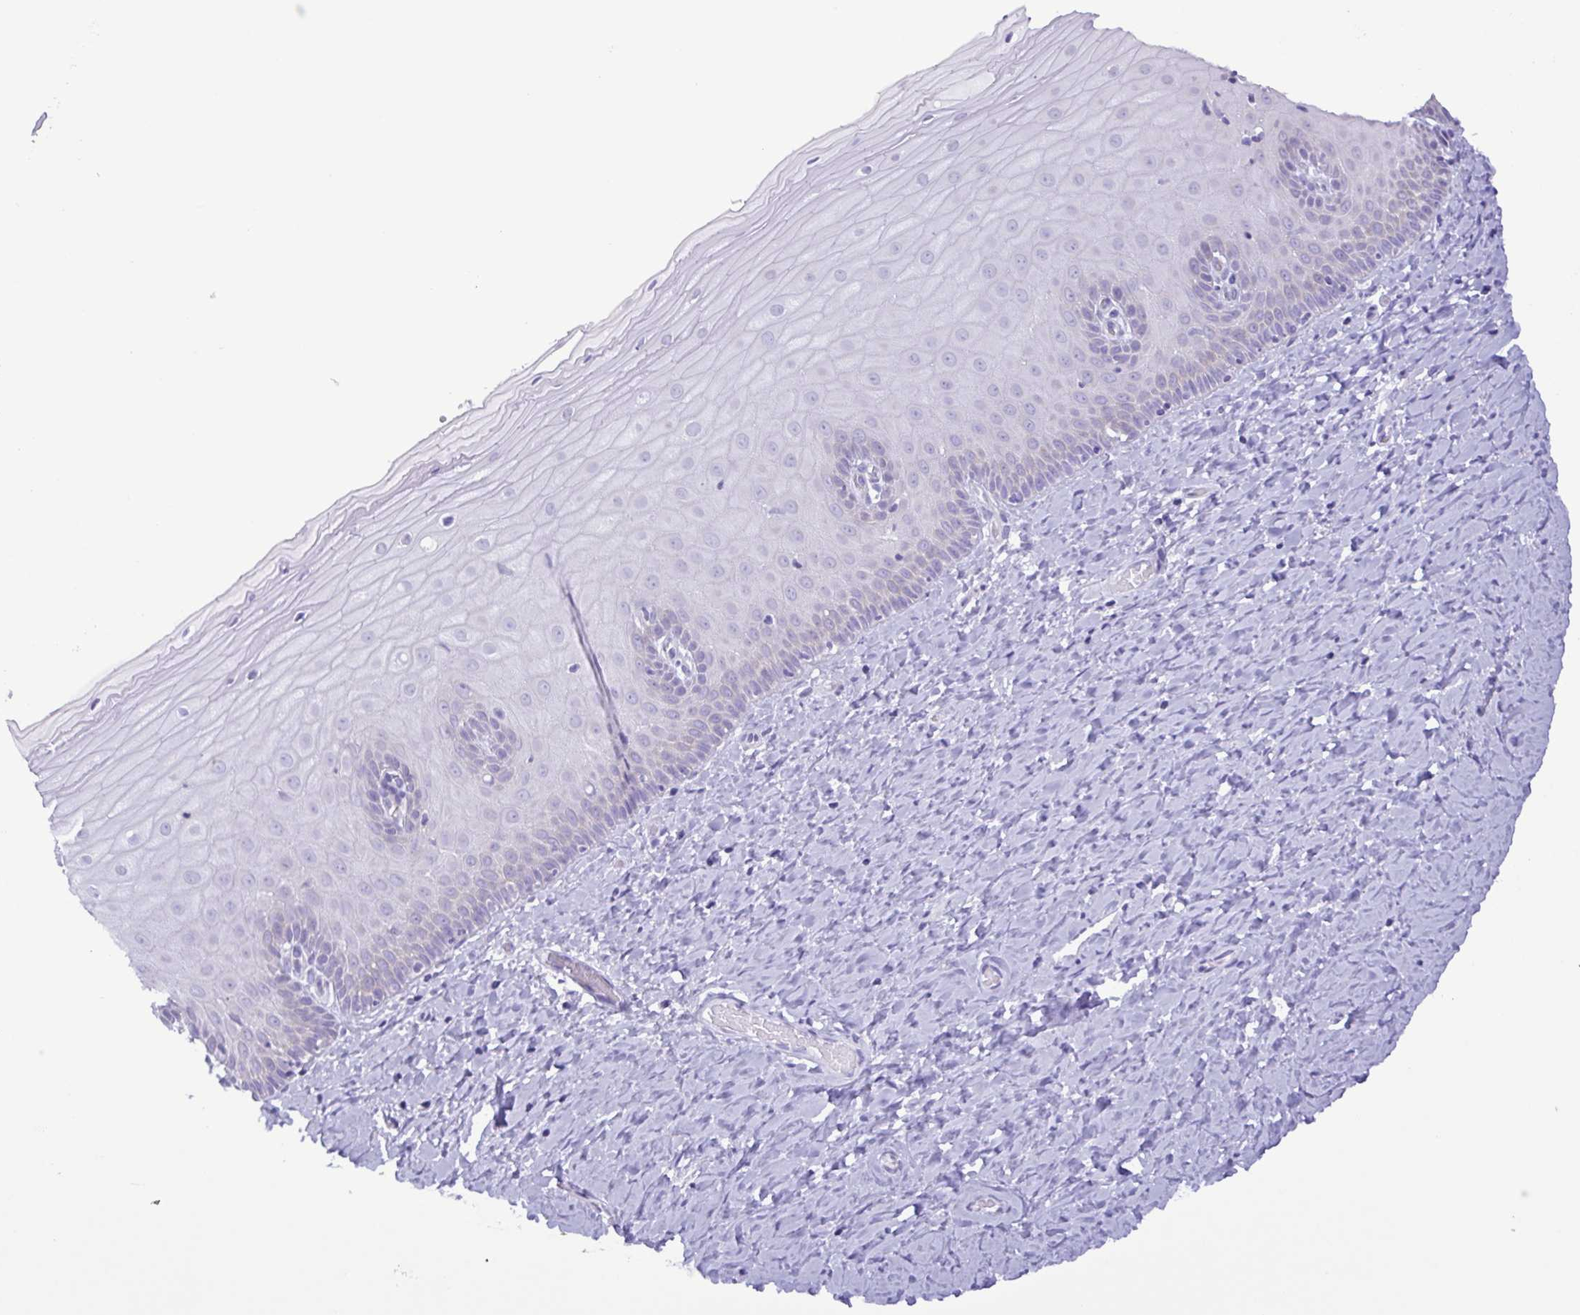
{"staining": {"intensity": "weak", "quantity": "<25%", "location": "cytoplasmic/membranous"}, "tissue": "cervix", "cell_type": "Glandular cells", "image_type": "normal", "snomed": [{"axis": "morphology", "description": "Normal tissue, NOS"}, {"axis": "topography", "description": "Cervix"}], "caption": "High power microscopy micrograph of an immunohistochemistry micrograph of normal cervix, revealing no significant positivity in glandular cells. (DAB immunohistochemistry (IHC), high magnification).", "gene": "TNNI3", "patient": {"sex": "female", "age": 37}}